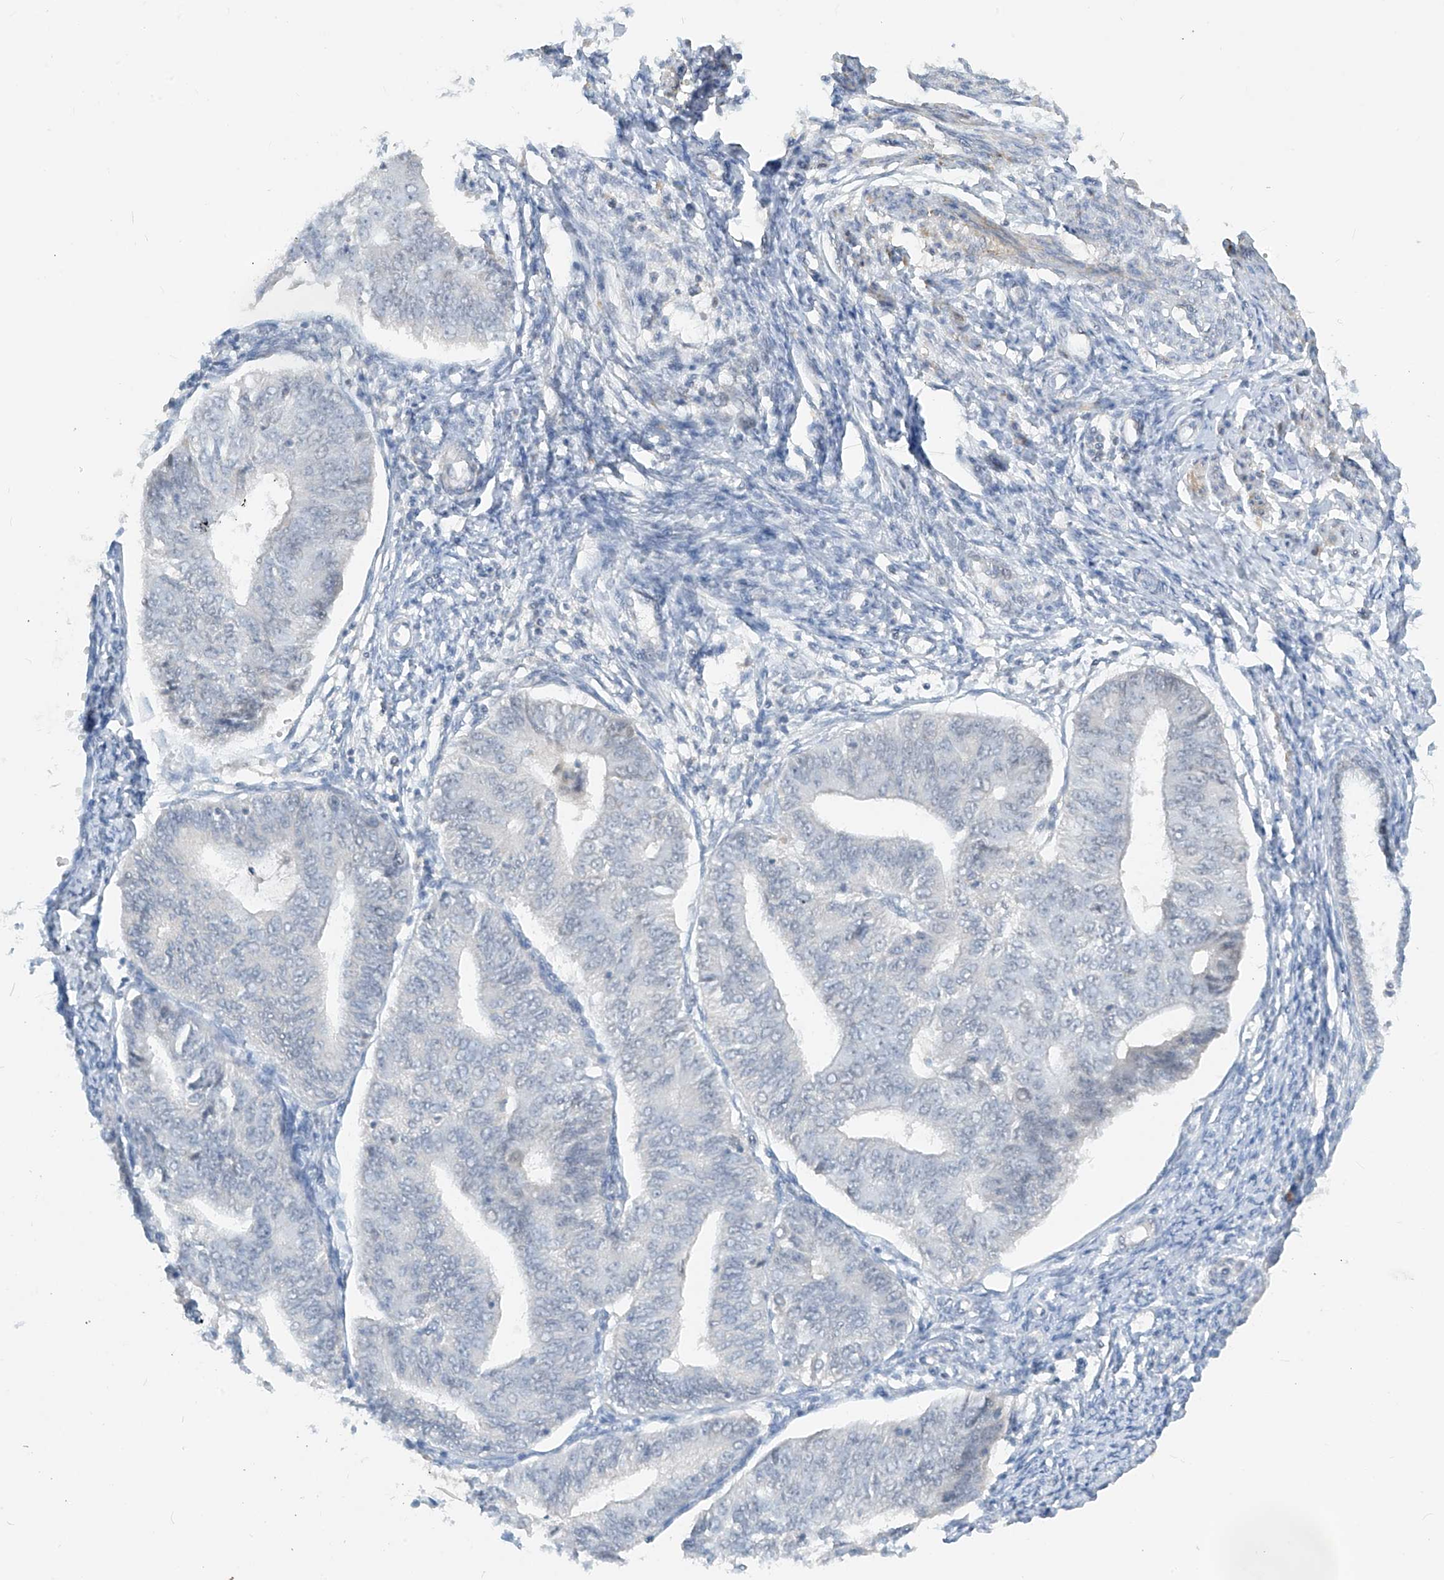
{"staining": {"intensity": "negative", "quantity": "none", "location": "none"}, "tissue": "endometrial cancer", "cell_type": "Tumor cells", "image_type": "cancer", "snomed": [{"axis": "morphology", "description": "Adenocarcinoma, NOS"}, {"axis": "topography", "description": "Endometrium"}], "caption": "Endometrial adenocarcinoma was stained to show a protein in brown. There is no significant staining in tumor cells.", "gene": "METAP1D", "patient": {"sex": "female", "age": 32}}